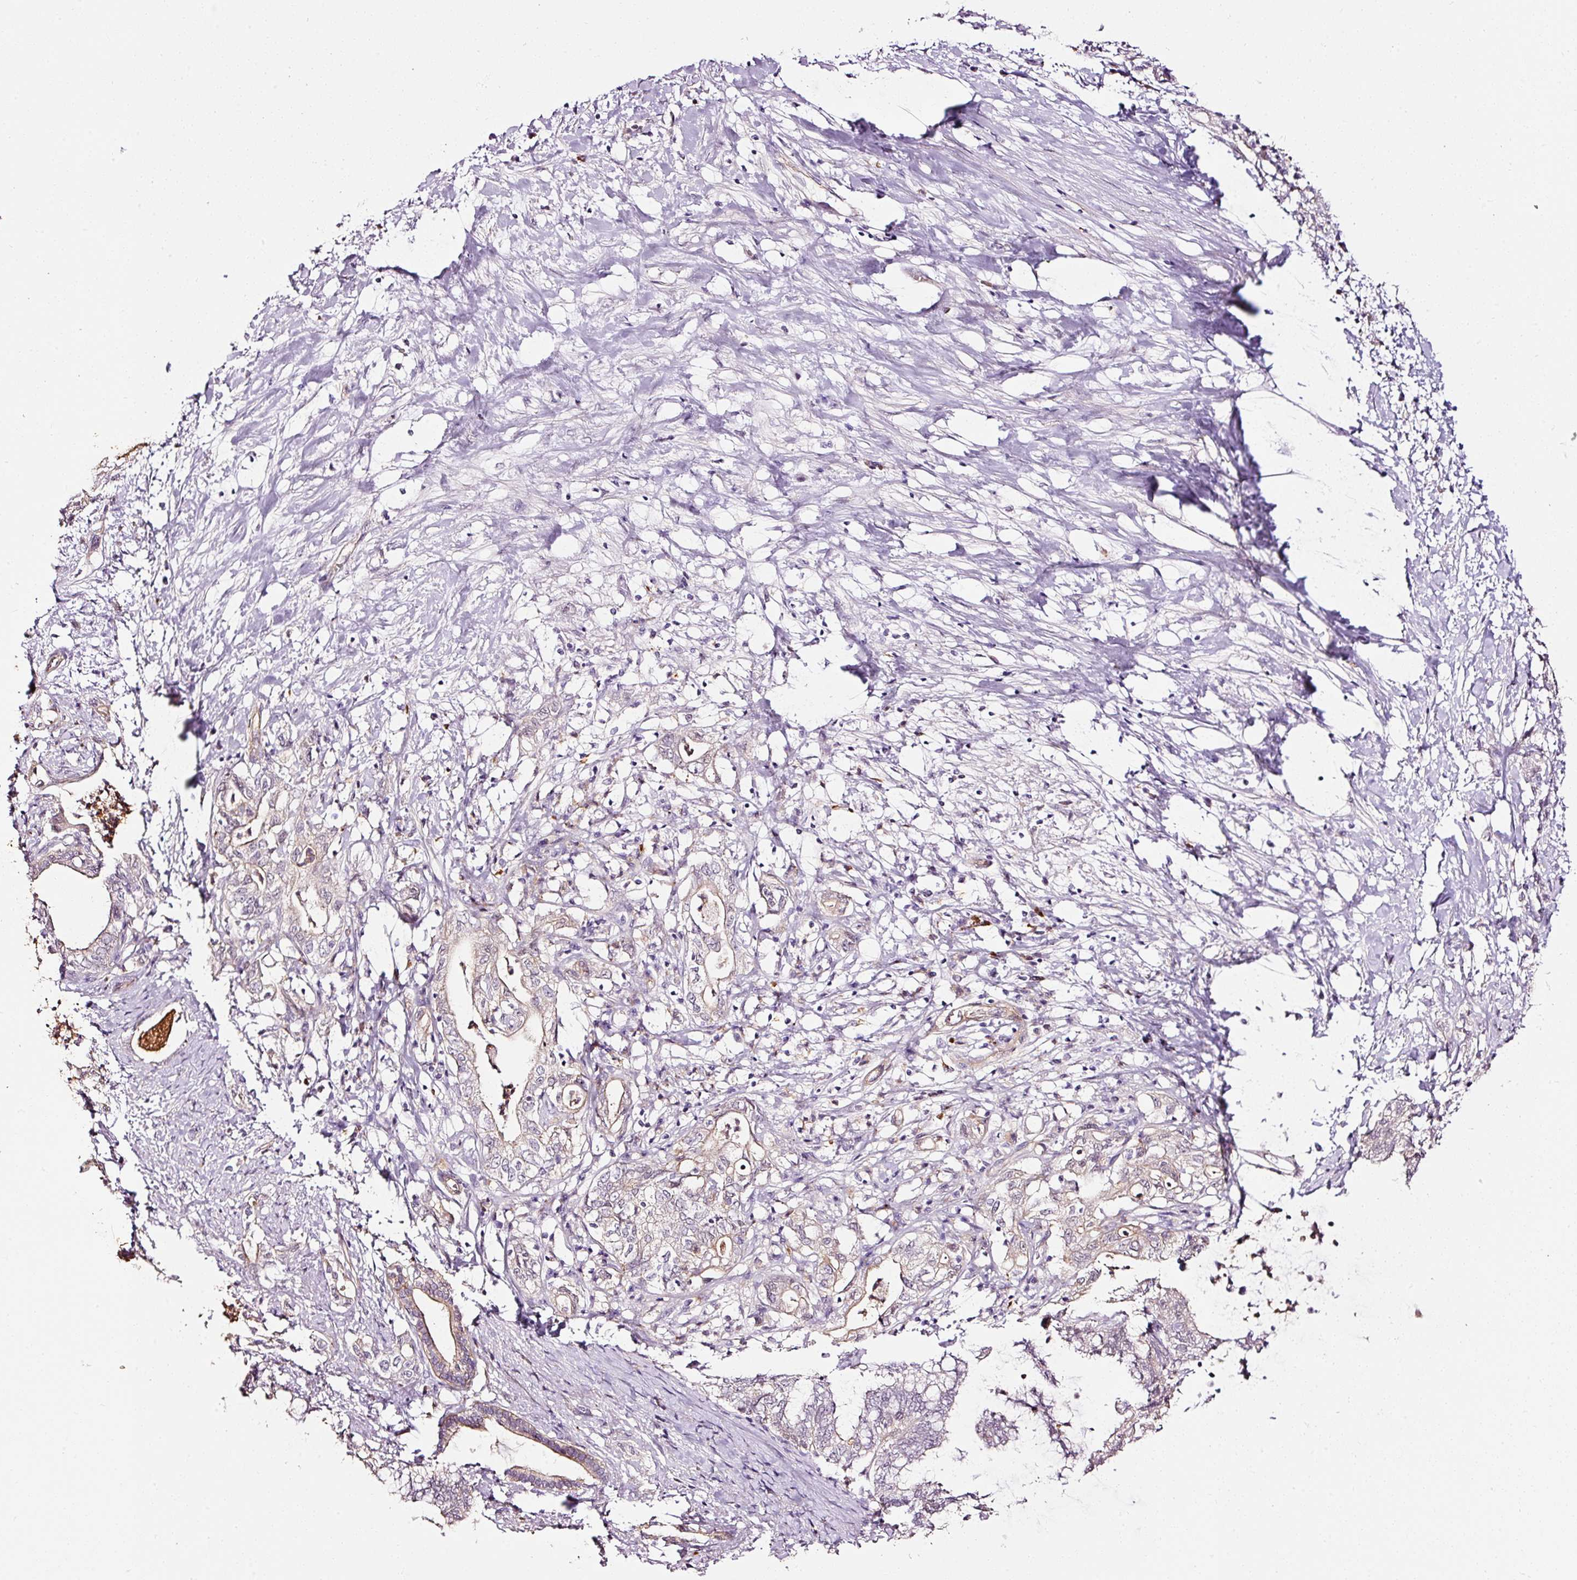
{"staining": {"intensity": "negative", "quantity": "none", "location": "none"}, "tissue": "pancreatic cancer", "cell_type": "Tumor cells", "image_type": "cancer", "snomed": [{"axis": "morphology", "description": "Adenocarcinoma, NOS"}, {"axis": "topography", "description": "Pancreas"}], "caption": "An immunohistochemistry image of pancreatic cancer is shown. There is no staining in tumor cells of pancreatic cancer. (DAB (3,3'-diaminobenzidine) immunohistochemistry with hematoxylin counter stain).", "gene": "ABCB4", "patient": {"sex": "female", "age": 73}}